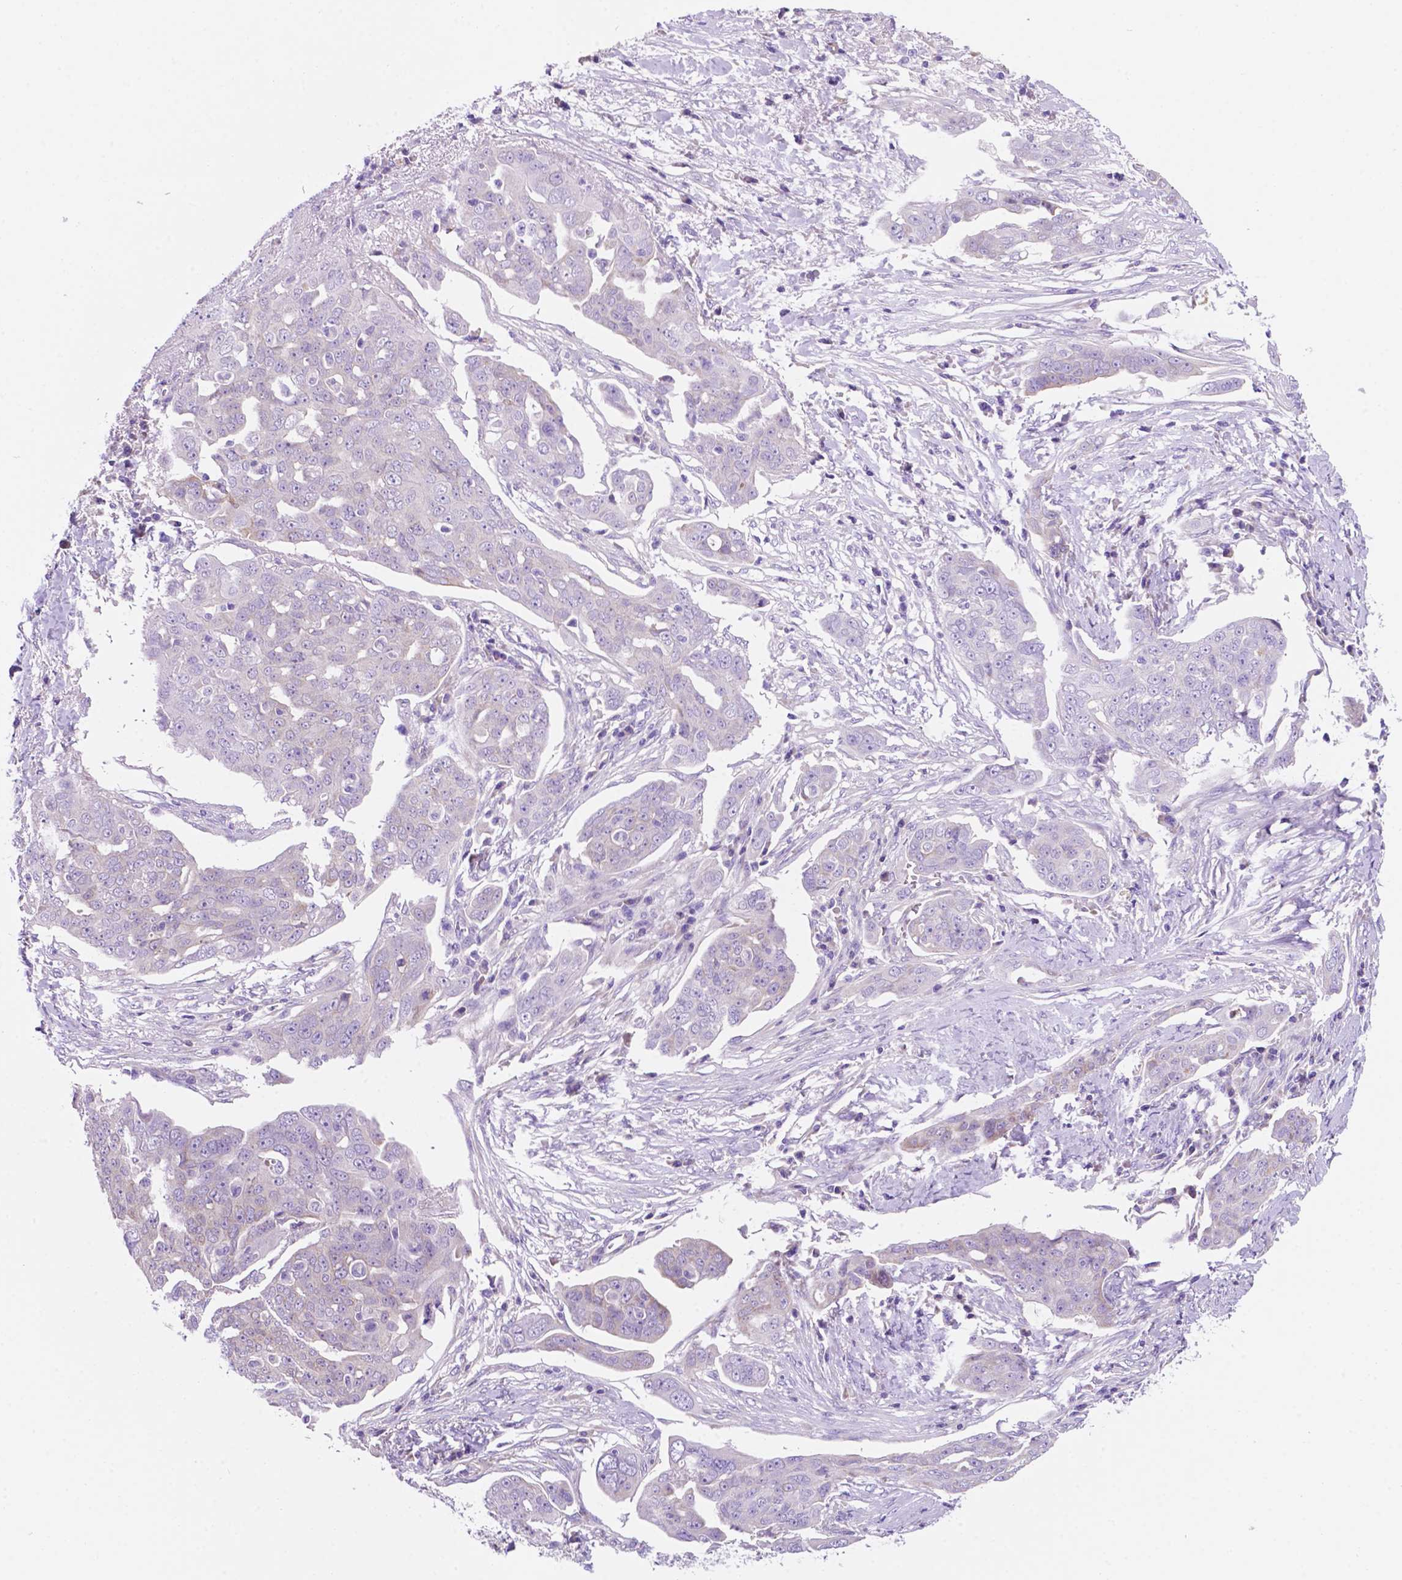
{"staining": {"intensity": "negative", "quantity": "none", "location": "none"}, "tissue": "ovarian cancer", "cell_type": "Tumor cells", "image_type": "cancer", "snomed": [{"axis": "morphology", "description": "Carcinoma, endometroid"}, {"axis": "topography", "description": "Ovary"}], "caption": "This is an immunohistochemistry image of human ovarian cancer (endometroid carcinoma). There is no positivity in tumor cells.", "gene": "CEACAM7", "patient": {"sex": "female", "age": 70}}